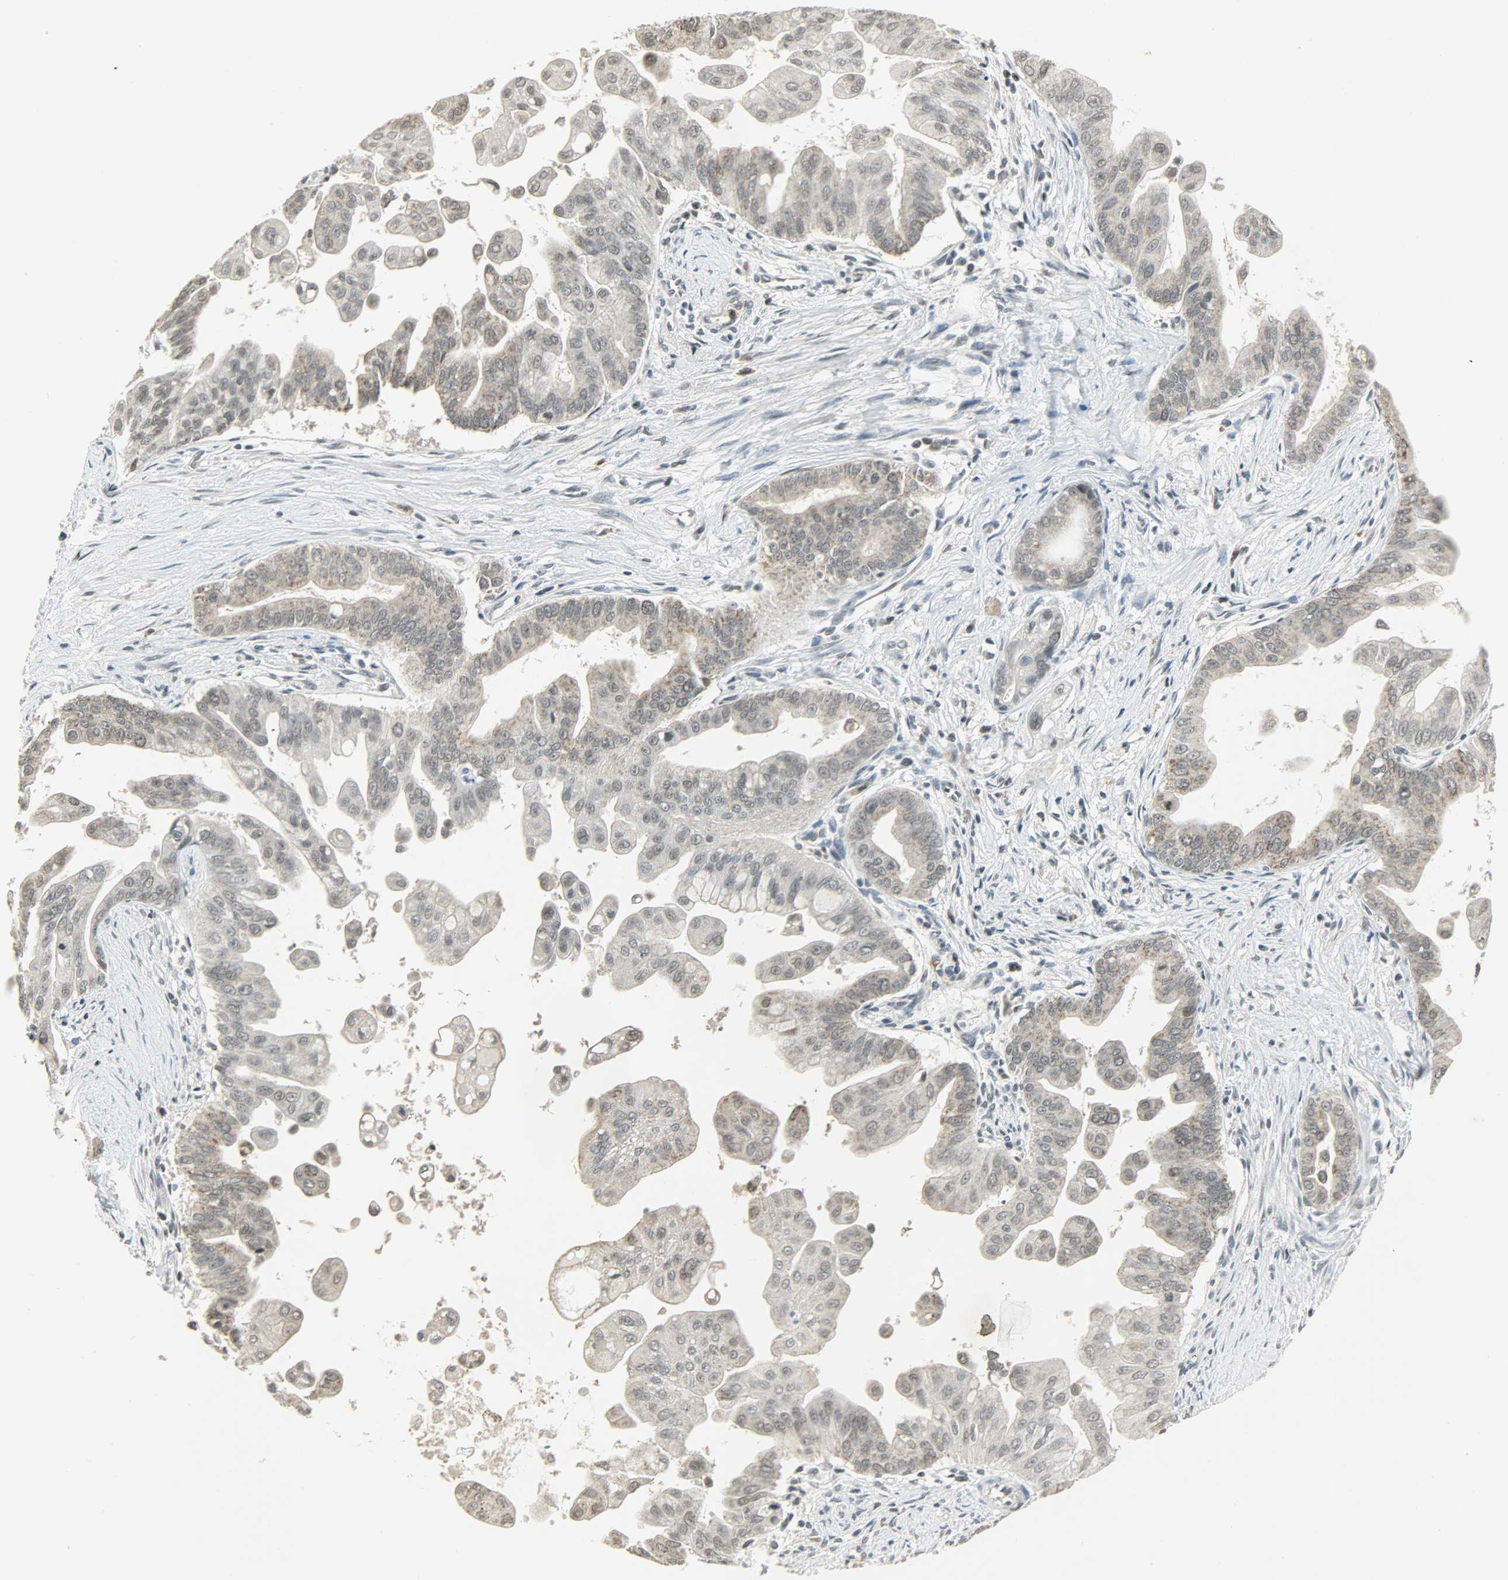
{"staining": {"intensity": "weak", "quantity": "<25%", "location": "nuclear"}, "tissue": "pancreatic cancer", "cell_type": "Tumor cells", "image_type": "cancer", "snomed": [{"axis": "morphology", "description": "Adenocarcinoma, NOS"}, {"axis": "topography", "description": "Pancreas"}], "caption": "This histopathology image is of adenocarcinoma (pancreatic) stained with immunohistochemistry (IHC) to label a protein in brown with the nuclei are counter-stained blue. There is no expression in tumor cells. Nuclei are stained in blue.", "gene": "SMARCA5", "patient": {"sex": "female", "age": 75}}